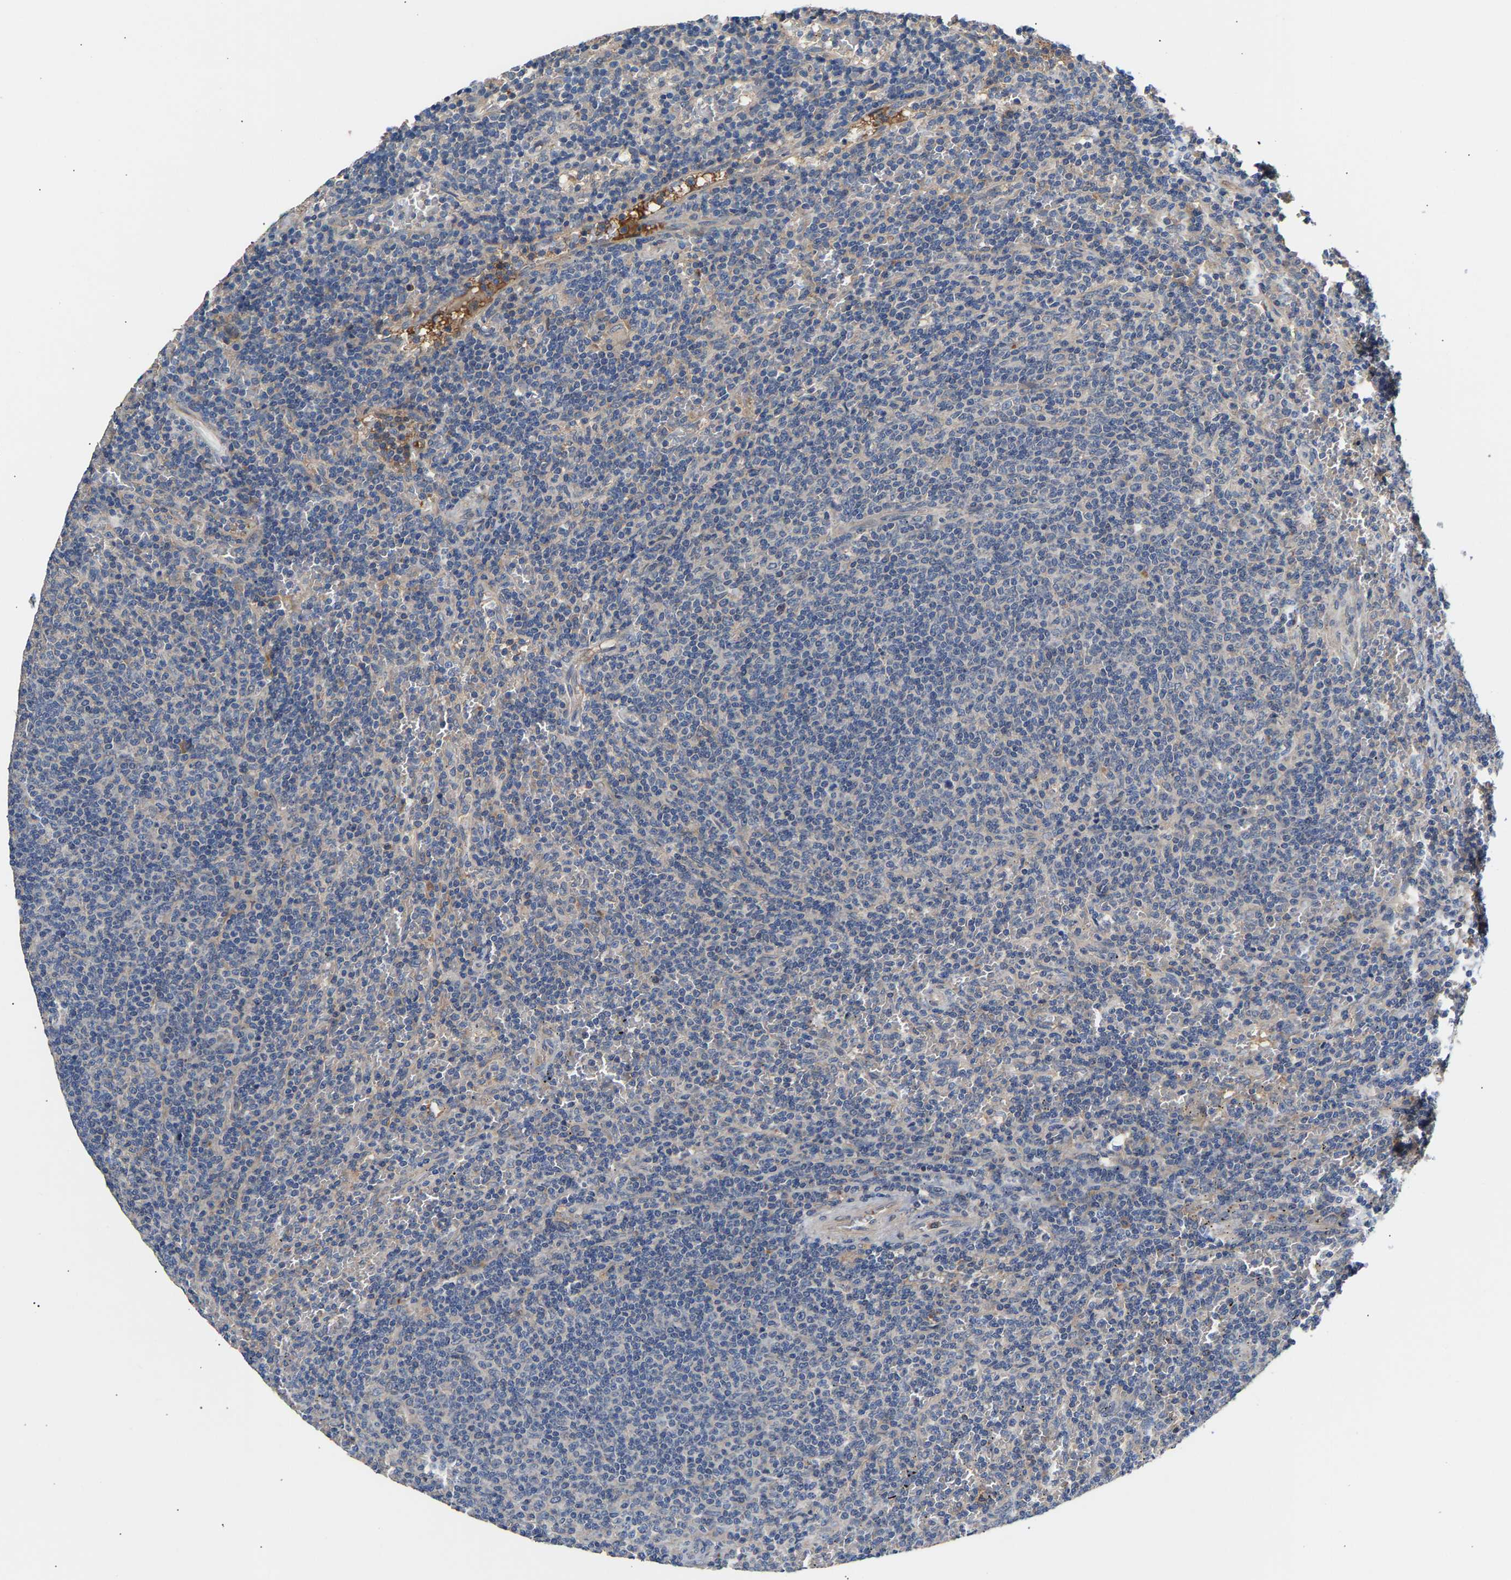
{"staining": {"intensity": "negative", "quantity": "none", "location": "none"}, "tissue": "lymphoma", "cell_type": "Tumor cells", "image_type": "cancer", "snomed": [{"axis": "morphology", "description": "Malignant lymphoma, non-Hodgkin's type, Low grade"}, {"axis": "topography", "description": "Spleen"}], "caption": "Tumor cells are negative for protein expression in human lymphoma.", "gene": "KASH5", "patient": {"sex": "female", "age": 50}}